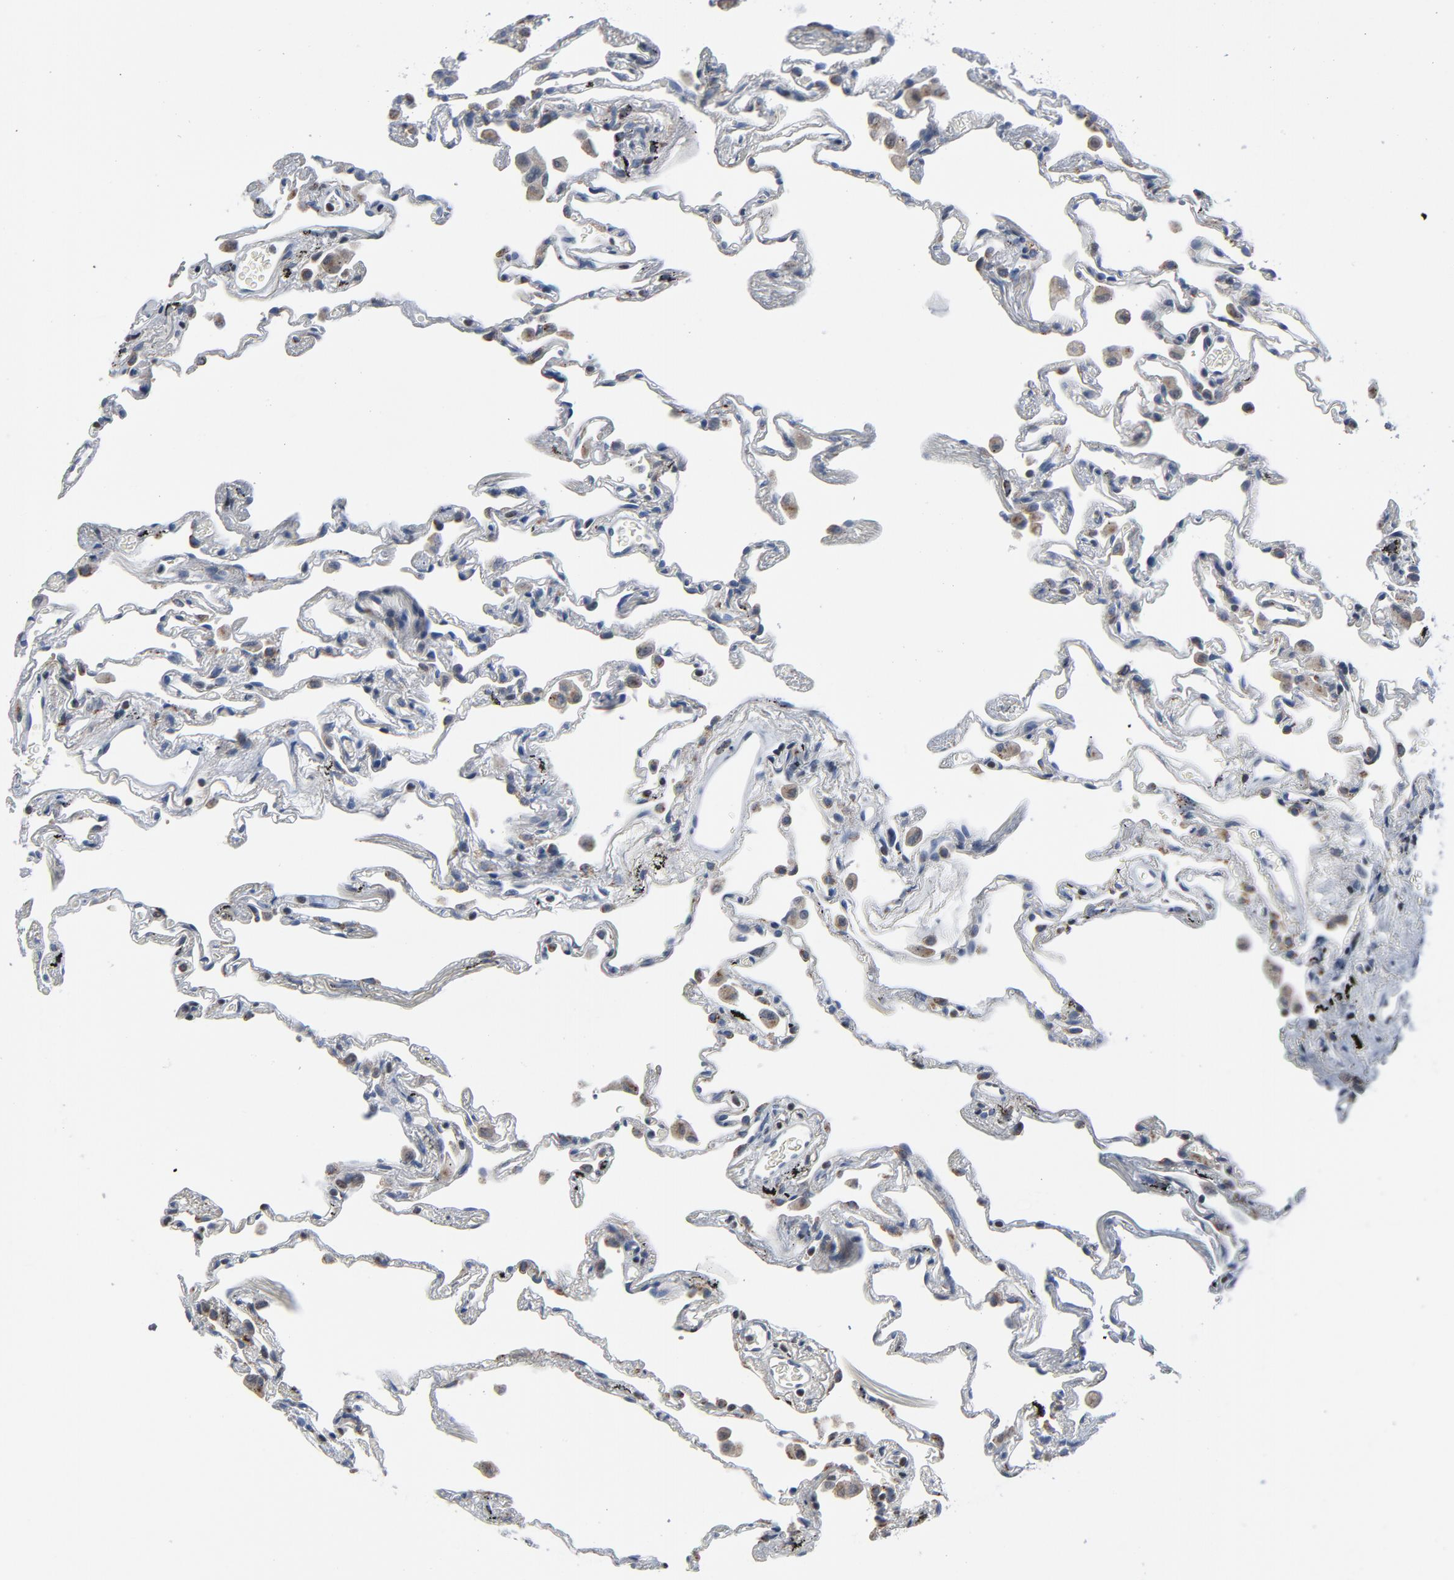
{"staining": {"intensity": "moderate", "quantity": "25%-75%", "location": "cytoplasmic/membranous"}, "tissue": "lung", "cell_type": "Alveolar cells", "image_type": "normal", "snomed": [{"axis": "morphology", "description": "Normal tissue, NOS"}, {"axis": "morphology", "description": "Inflammation, NOS"}, {"axis": "topography", "description": "Lung"}], "caption": "Immunohistochemistry photomicrograph of benign lung: lung stained using immunohistochemistry (IHC) exhibits medium levels of moderate protein expression localized specifically in the cytoplasmic/membranous of alveolar cells, appearing as a cytoplasmic/membranous brown color.", "gene": "YIPF6", "patient": {"sex": "male", "age": 69}}